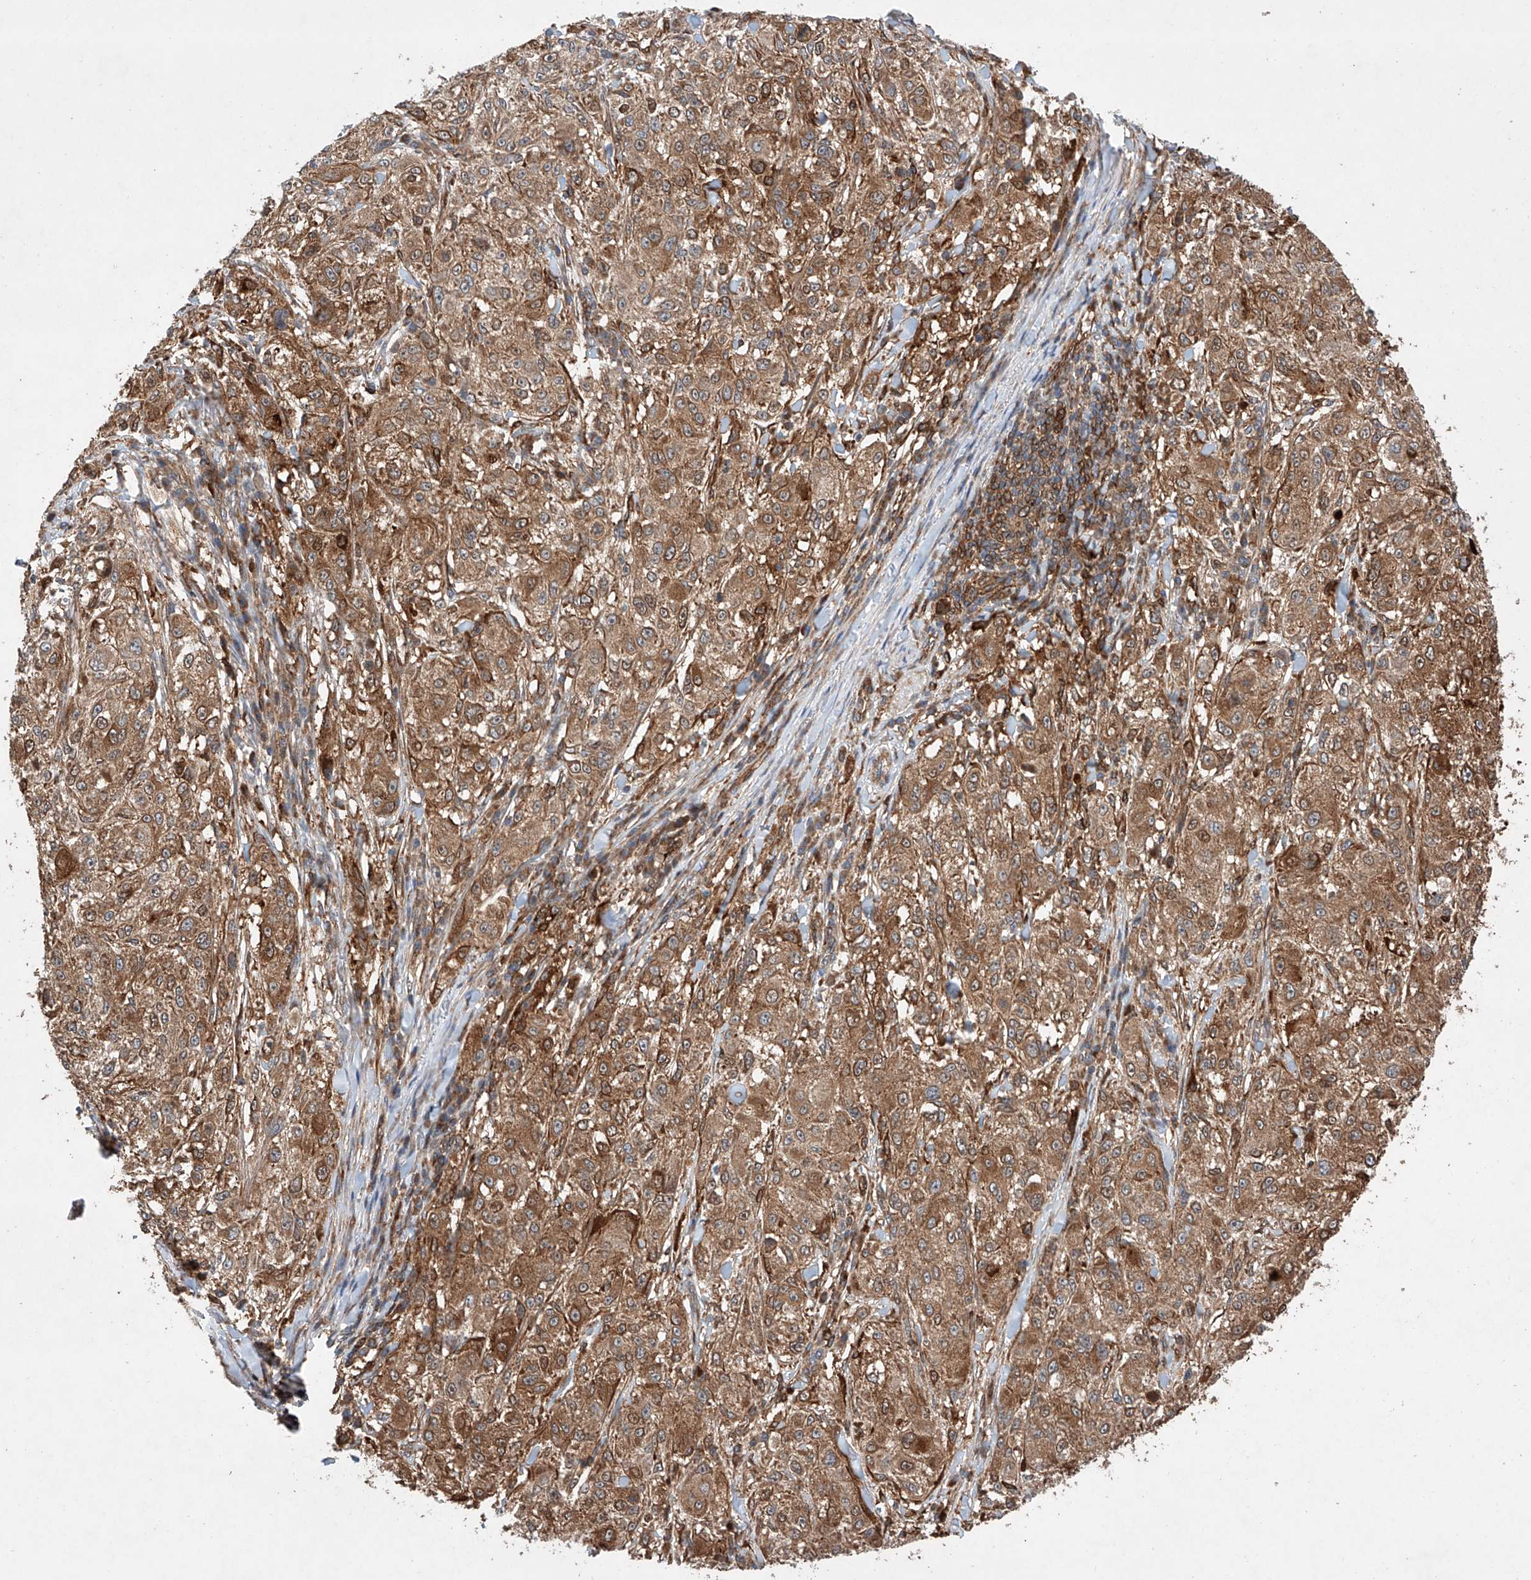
{"staining": {"intensity": "moderate", "quantity": ">75%", "location": "cytoplasmic/membranous"}, "tissue": "melanoma", "cell_type": "Tumor cells", "image_type": "cancer", "snomed": [{"axis": "morphology", "description": "Necrosis, NOS"}, {"axis": "morphology", "description": "Malignant melanoma, NOS"}, {"axis": "topography", "description": "Skin"}], "caption": "This is an image of immunohistochemistry (IHC) staining of melanoma, which shows moderate positivity in the cytoplasmic/membranous of tumor cells.", "gene": "TIMM23", "patient": {"sex": "female", "age": 87}}